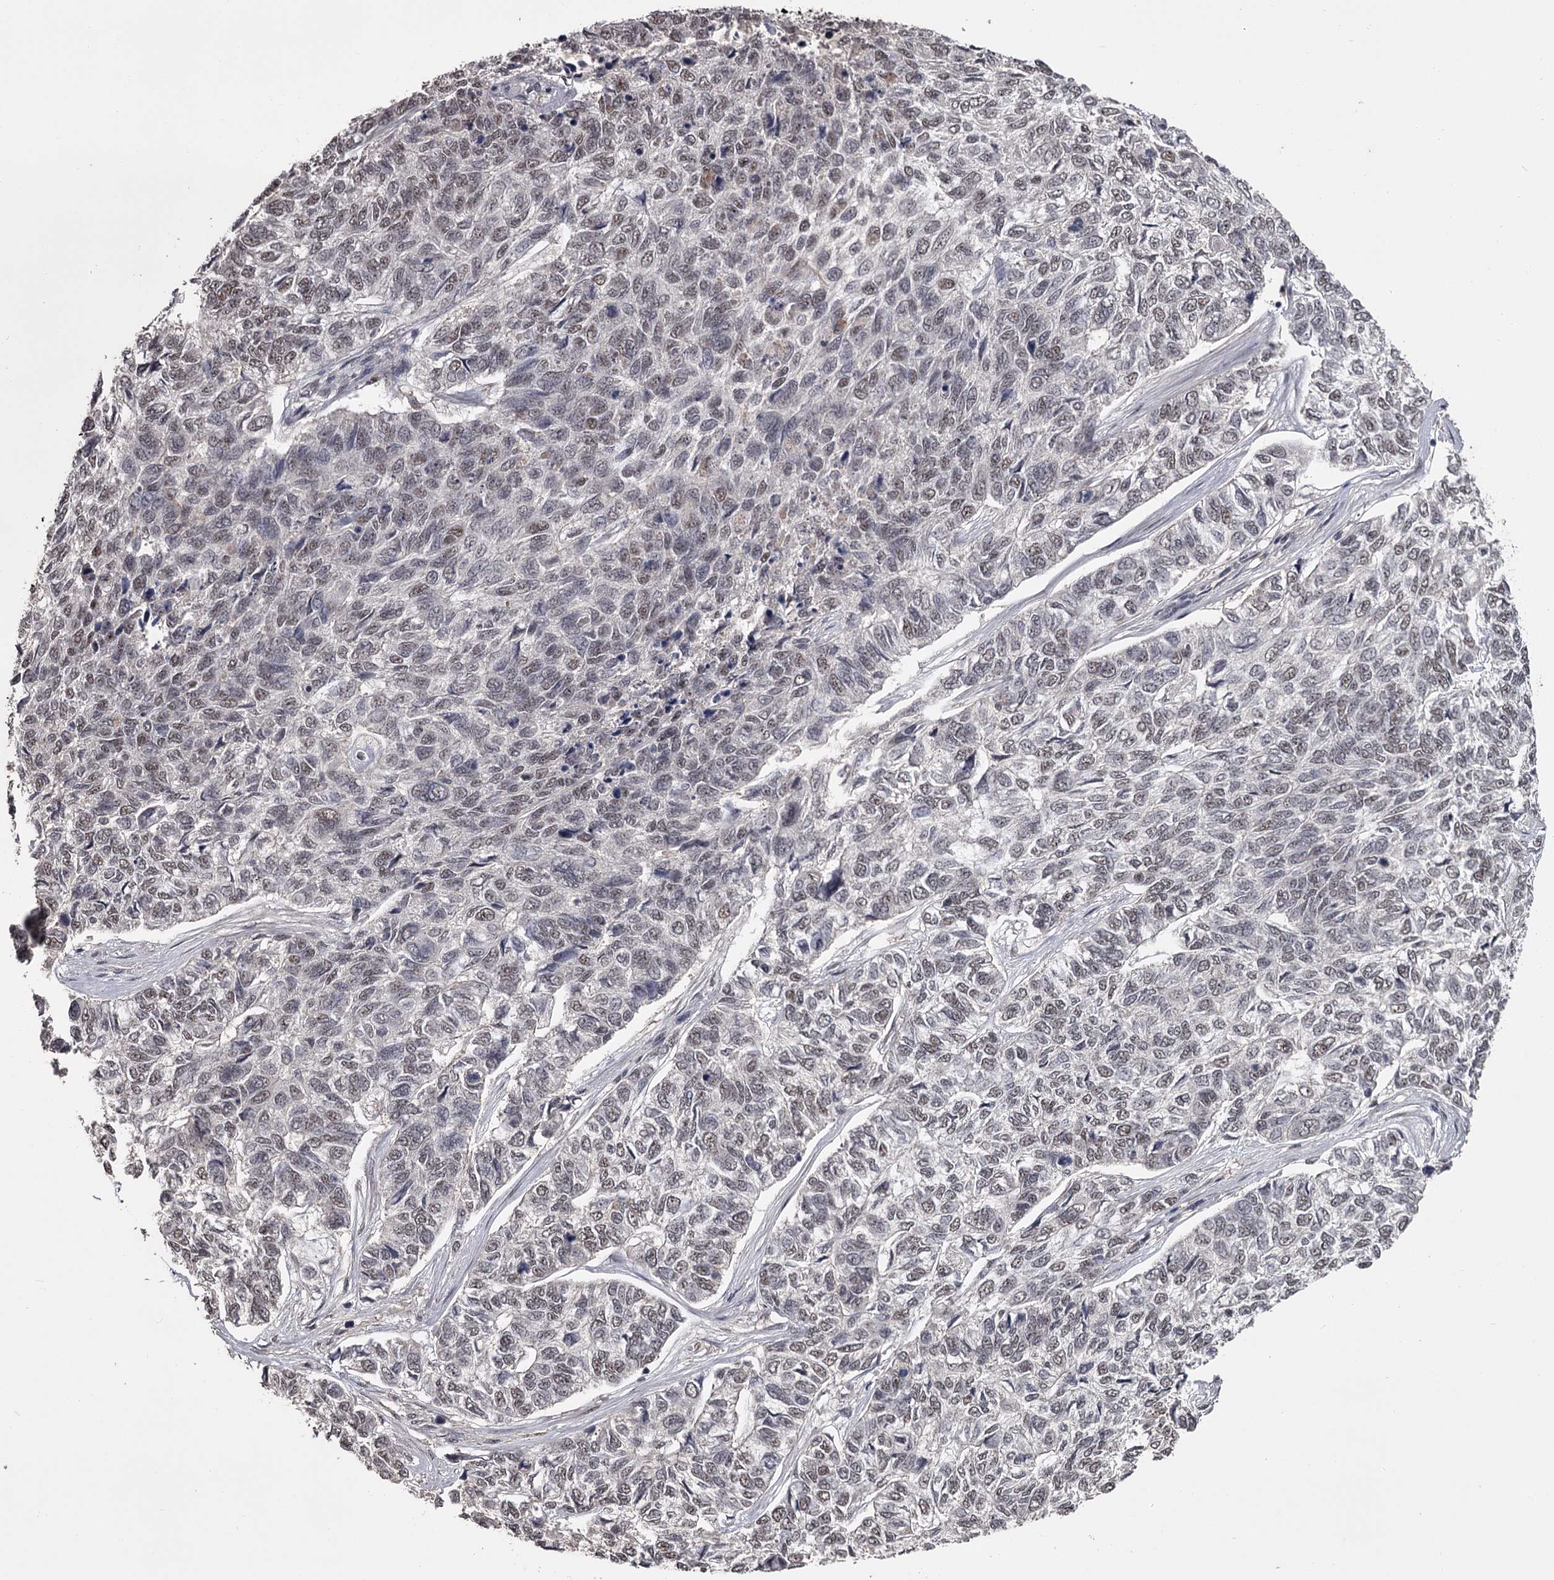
{"staining": {"intensity": "weak", "quantity": "<25%", "location": "nuclear"}, "tissue": "skin cancer", "cell_type": "Tumor cells", "image_type": "cancer", "snomed": [{"axis": "morphology", "description": "Basal cell carcinoma"}, {"axis": "topography", "description": "Skin"}], "caption": "A photomicrograph of human skin basal cell carcinoma is negative for staining in tumor cells. (Stains: DAB immunohistochemistry with hematoxylin counter stain, Microscopy: brightfield microscopy at high magnification).", "gene": "PRPF40B", "patient": {"sex": "female", "age": 65}}